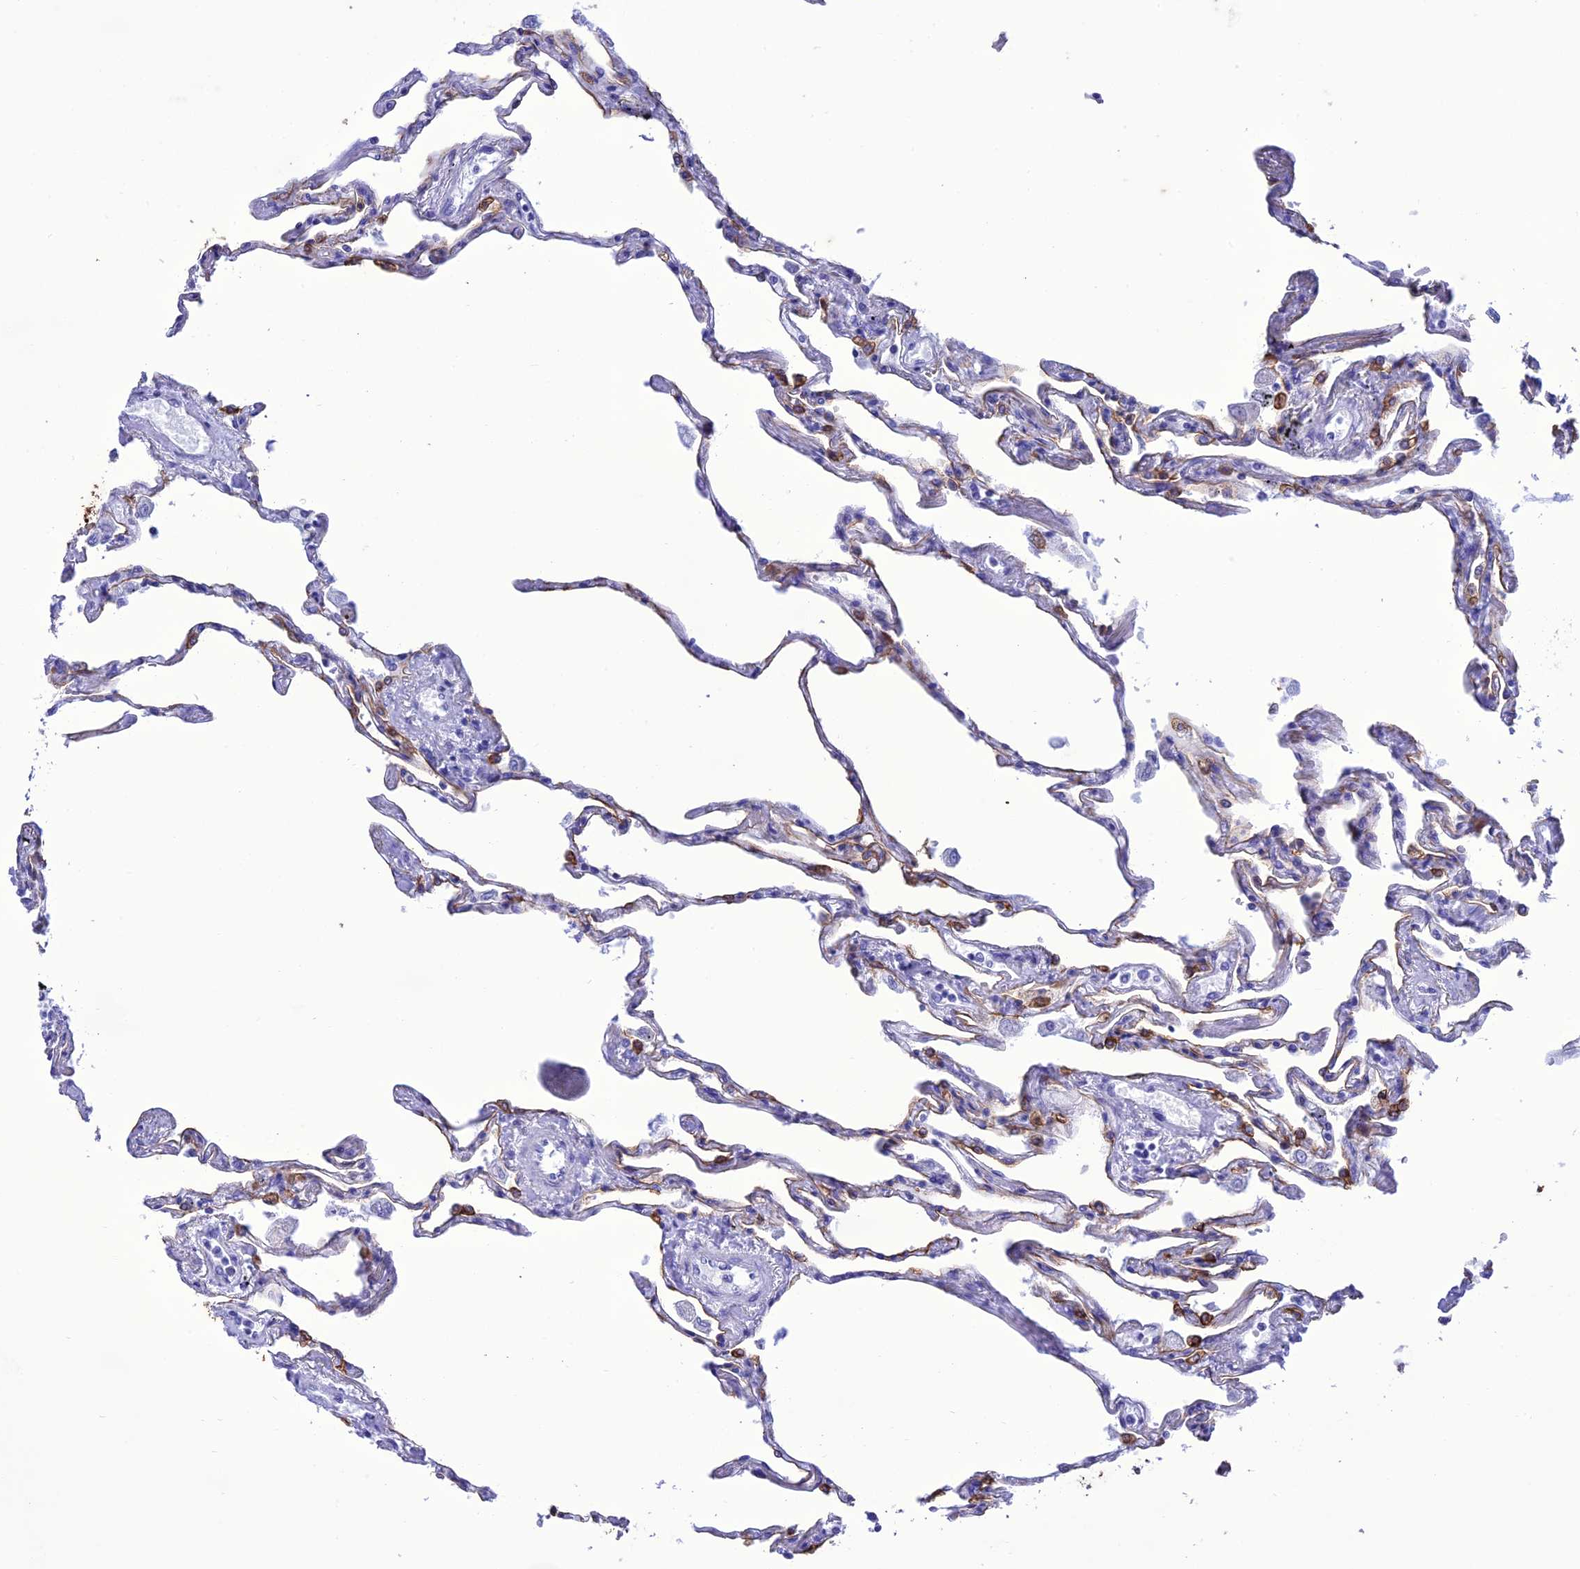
{"staining": {"intensity": "moderate", "quantity": "25%-75%", "location": "cytoplasmic/membranous"}, "tissue": "lung", "cell_type": "Alveolar cells", "image_type": "normal", "snomed": [{"axis": "morphology", "description": "Normal tissue, NOS"}, {"axis": "topography", "description": "Lung"}], "caption": "Approximately 25%-75% of alveolar cells in normal human lung show moderate cytoplasmic/membranous protein positivity as visualized by brown immunohistochemical staining.", "gene": "VPS52", "patient": {"sex": "female", "age": 67}}